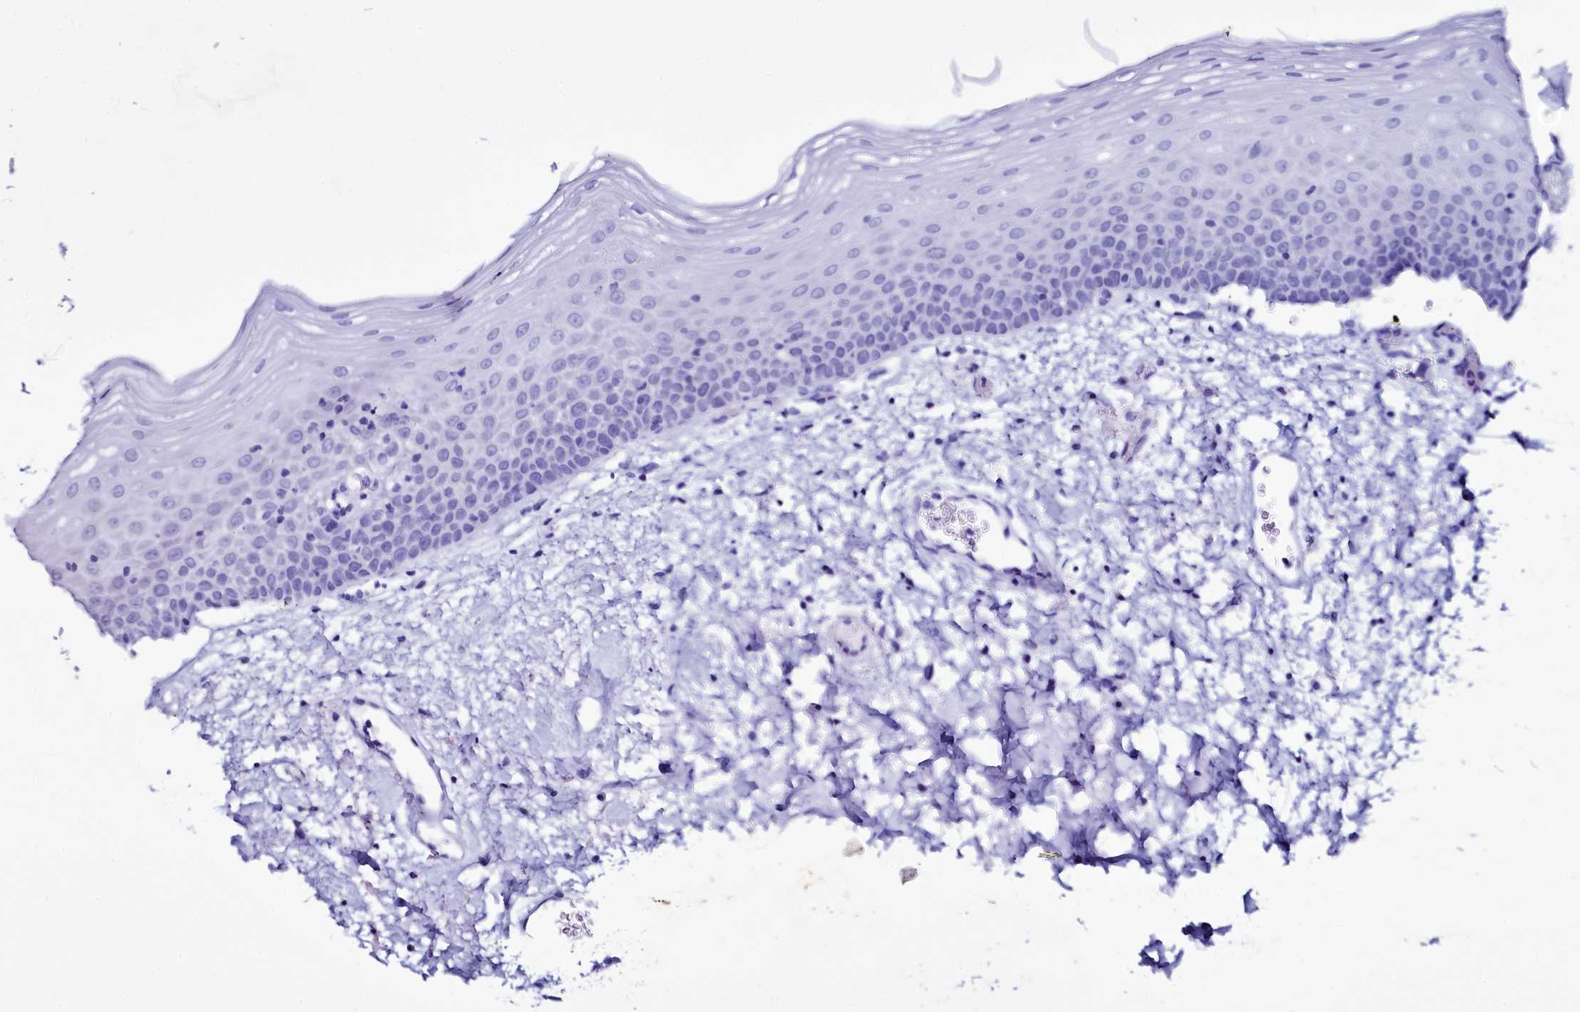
{"staining": {"intensity": "negative", "quantity": "none", "location": "none"}, "tissue": "oral mucosa", "cell_type": "Squamous epithelial cells", "image_type": "normal", "snomed": [{"axis": "morphology", "description": "Normal tissue, NOS"}, {"axis": "topography", "description": "Oral tissue"}], "caption": "Immunohistochemistry (IHC) image of benign oral mucosa stained for a protein (brown), which reveals no positivity in squamous epithelial cells.", "gene": "SELENOT", "patient": {"sex": "male", "age": 74}}